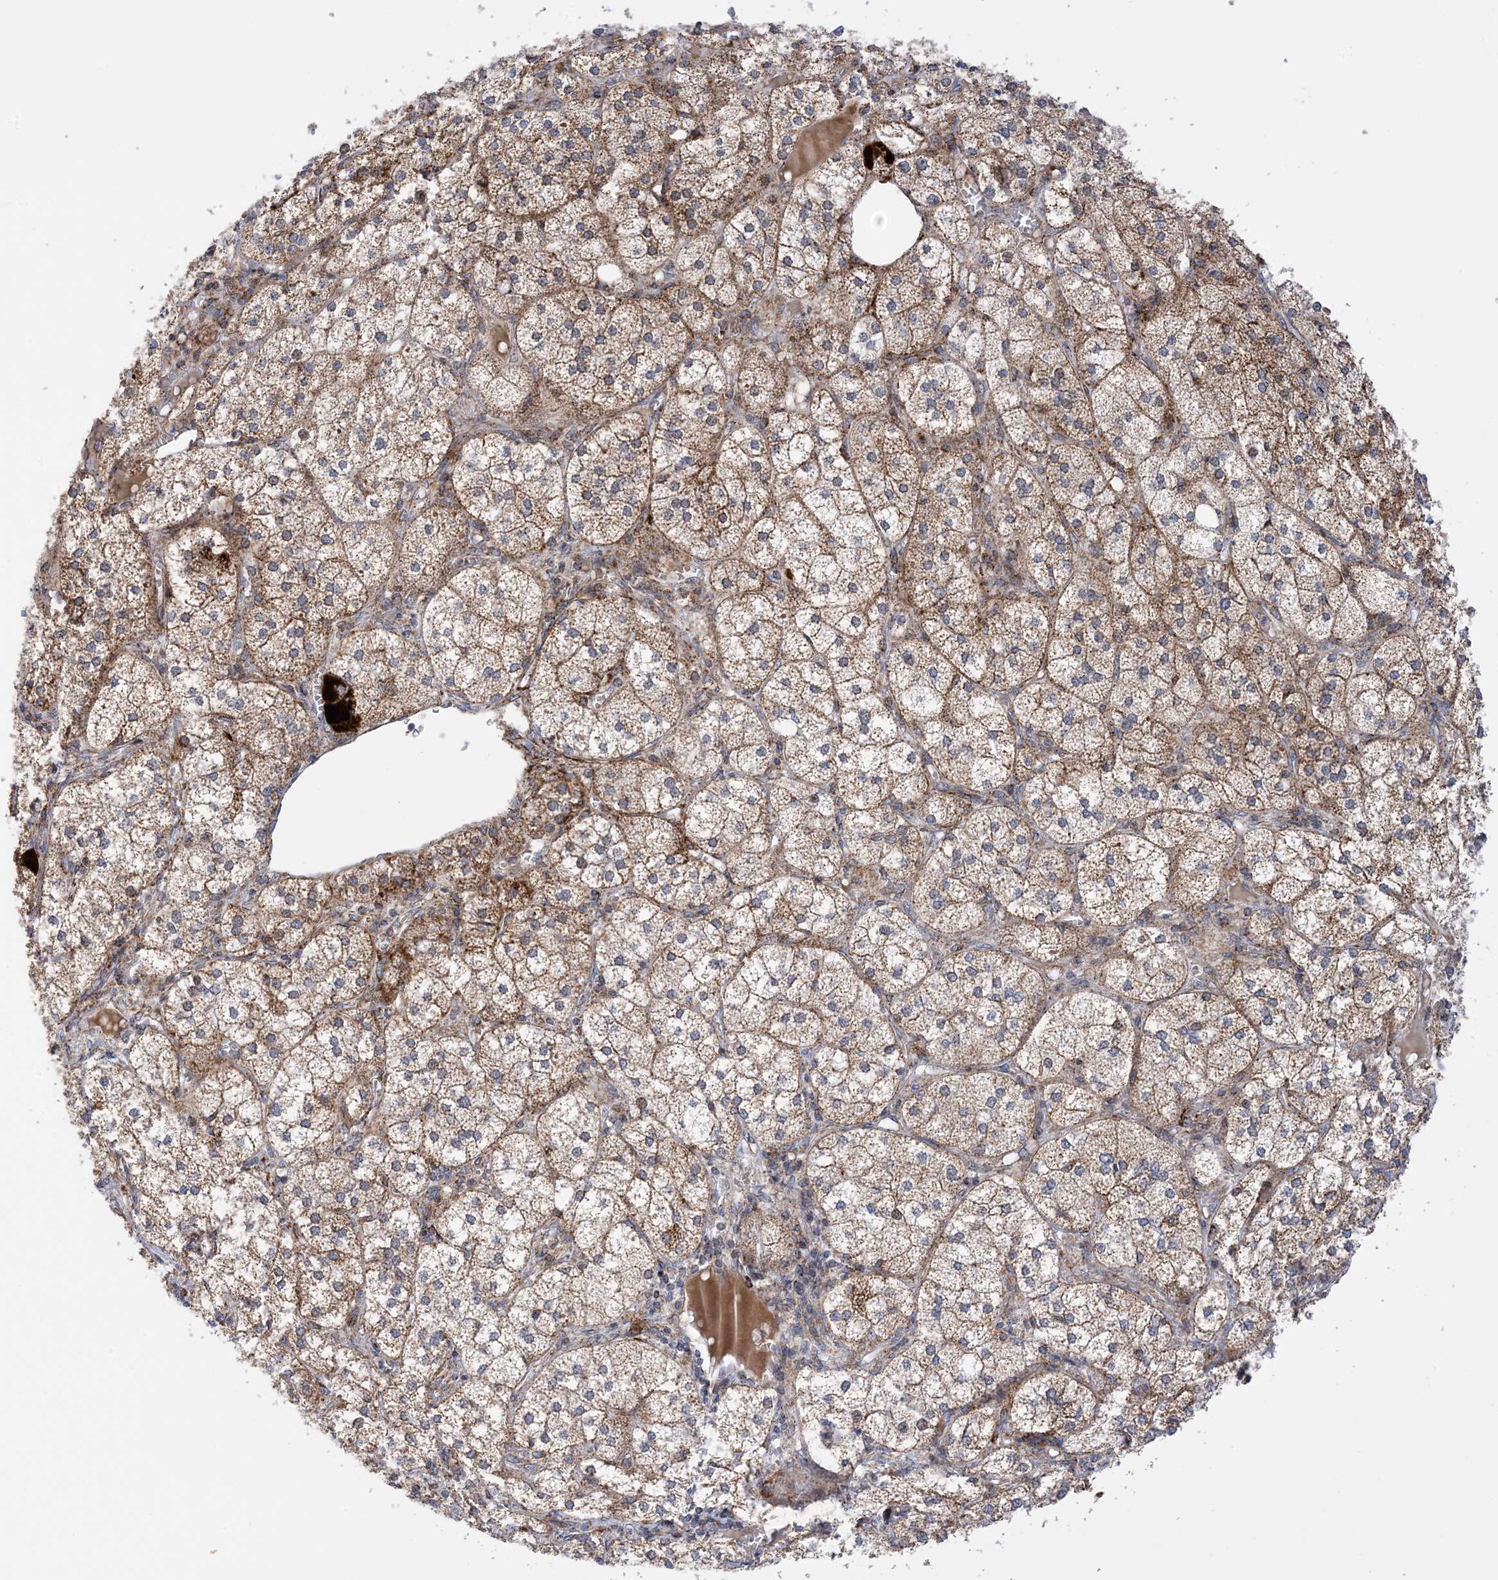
{"staining": {"intensity": "moderate", "quantity": ">75%", "location": "cytoplasmic/membranous"}, "tissue": "adrenal gland", "cell_type": "Glandular cells", "image_type": "normal", "snomed": [{"axis": "morphology", "description": "Normal tissue, NOS"}, {"axis": "topography", "description": "Adrenal gland"}], "caption": "Protein staining of unremarkable adrenal gland displays moderate cytoplasmic/membranous expression in approximately >75% of glandular cells.", "gene": "PLK4", "patient": {"sex": "female", "age": 61}}